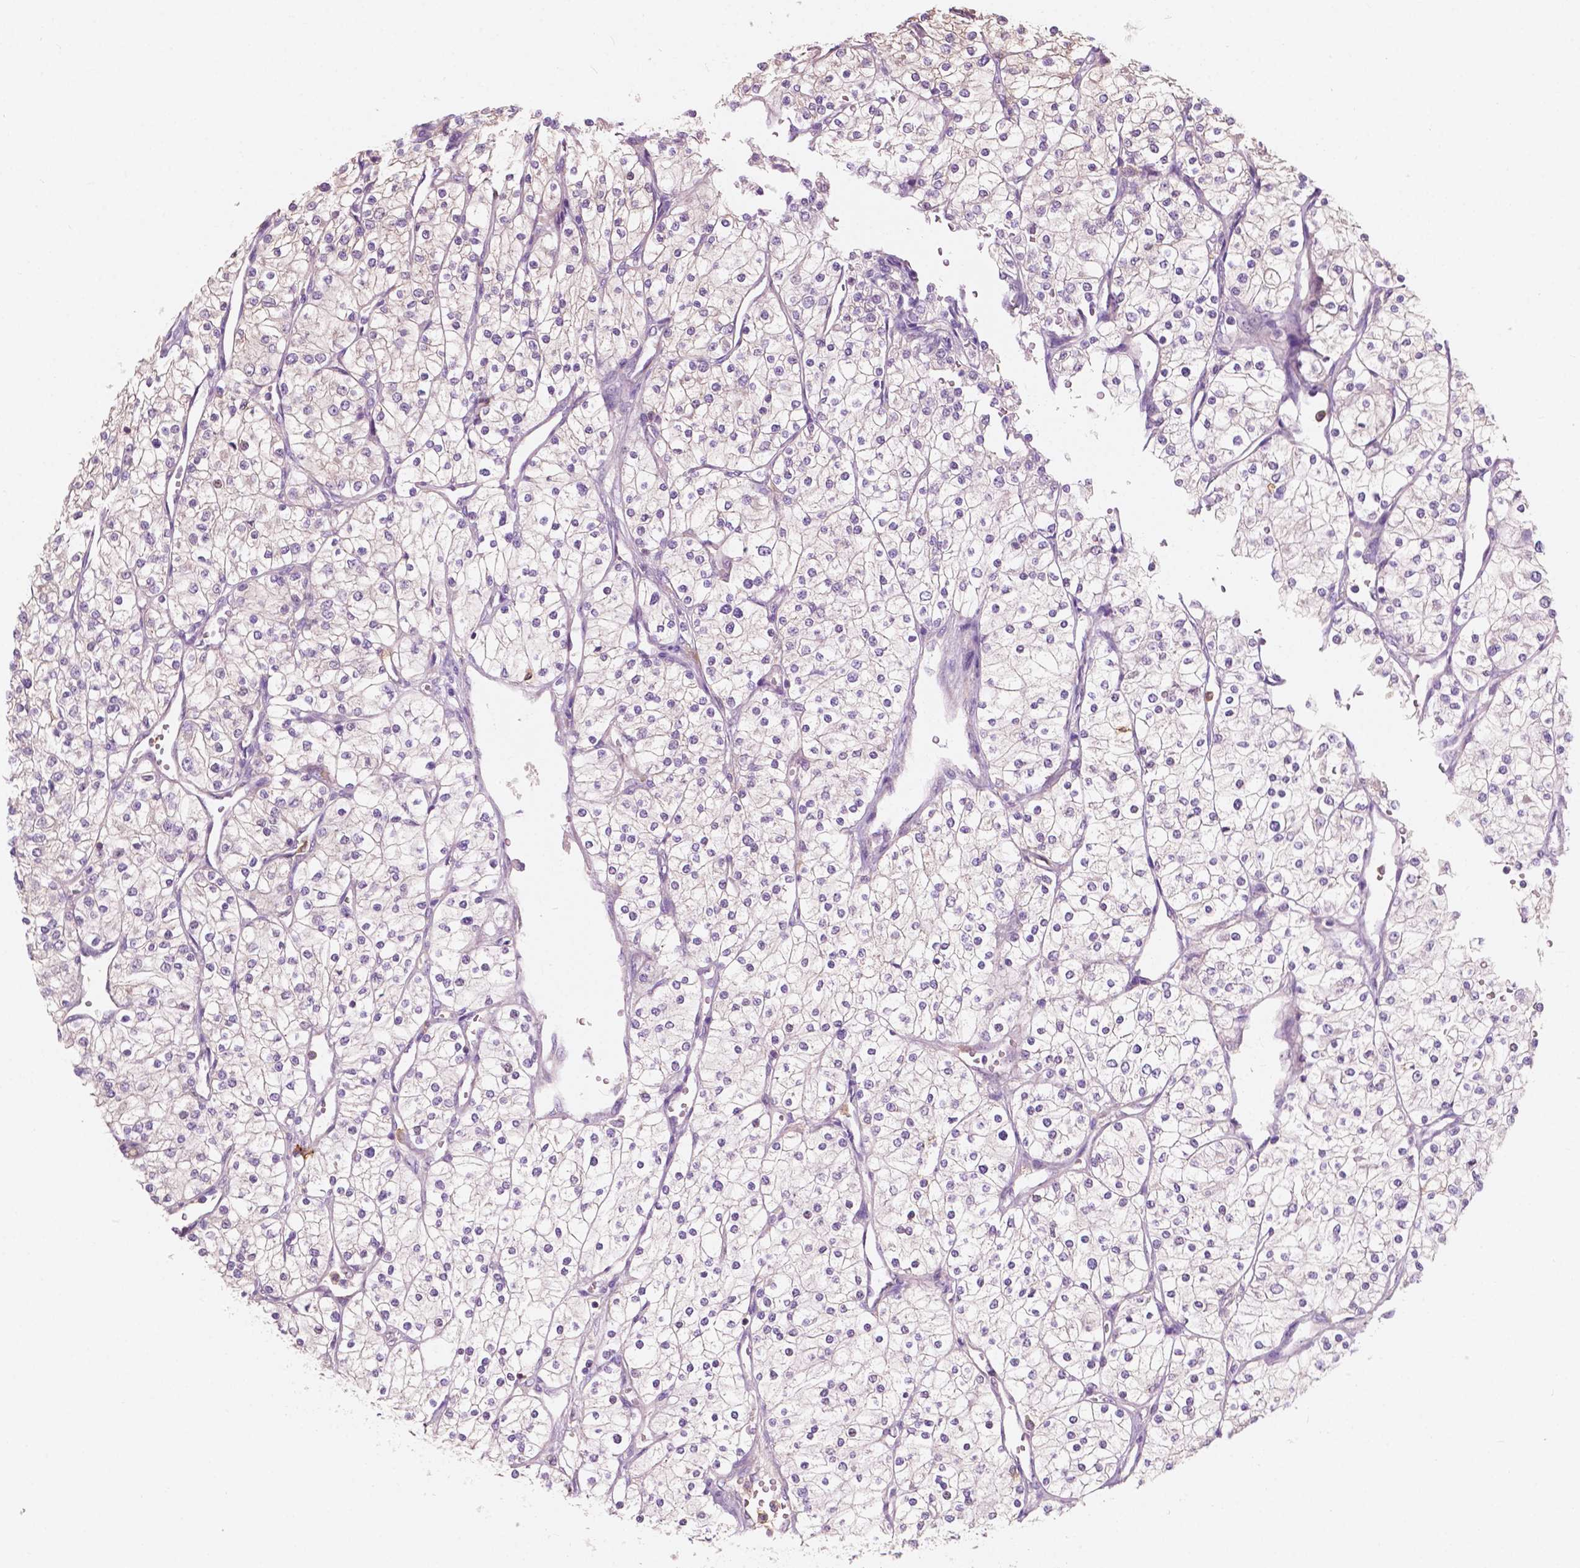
{"staining": {"intensity": "negative", "quantity": "none", "location": "none"}, "tissue": "renal cancer", "cell_type": "Tumor cells", "image_type": "cancer", "snomed": [{"axis": "morphology", "description": "Adenocarcinoma, NOS"}, {"axis": "topography", "description": "Kidney"}], "caption": "Tumor cells show no significant staining in adenocarcinoma (renal). (Stains: DAB immunohistochemistry with hematoxylin counter stain, Microscopy: brightfield microscopy at high magnification).", "gene": "SEMA4A", "patient": {"sex": "male", "age": 80}}